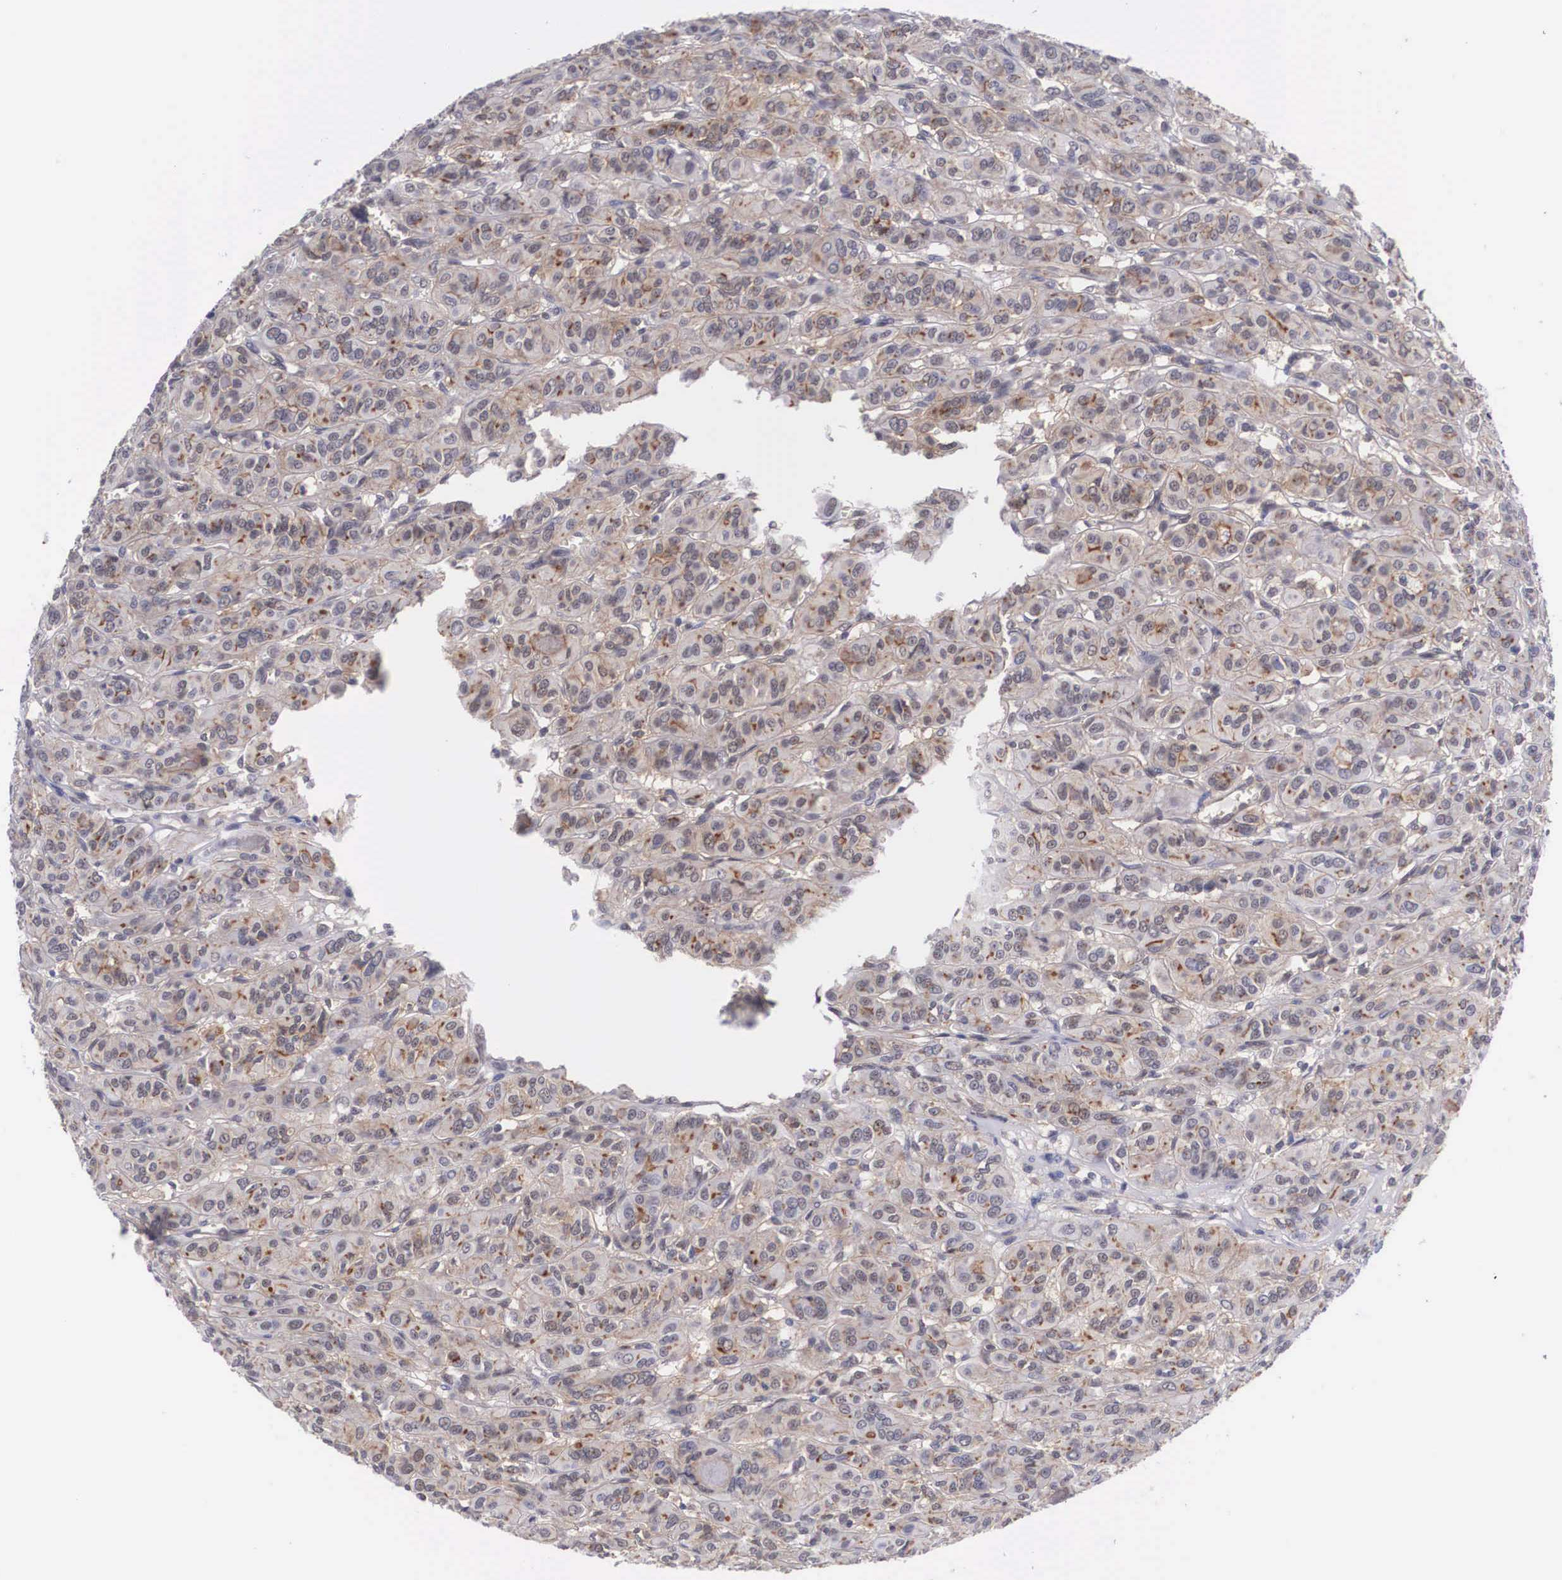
{"staining": {"intensity": "weak", "quantity": "25%-75%", "location": "cytoplasmic/membranous"}, "tissue": "thyroid cancer", "cell_type": "Tumor cells", "image_type": "cancer", "snomed": [{"axis": "morphology", "description": "Follicular adenoma carcinoma, NOS"}, {"axis": "topography", "description": "Thyroid gland"}], "caption": "About 25%-75% of tumor cells in human follicular adenoma carcinoma (thyroid) display weak cytoplasmic/membranous protein expression as visualized by brown immunohistochemical staining.", "gene": "NR4A2", "patient": {"sex": "female", "age": 71}}